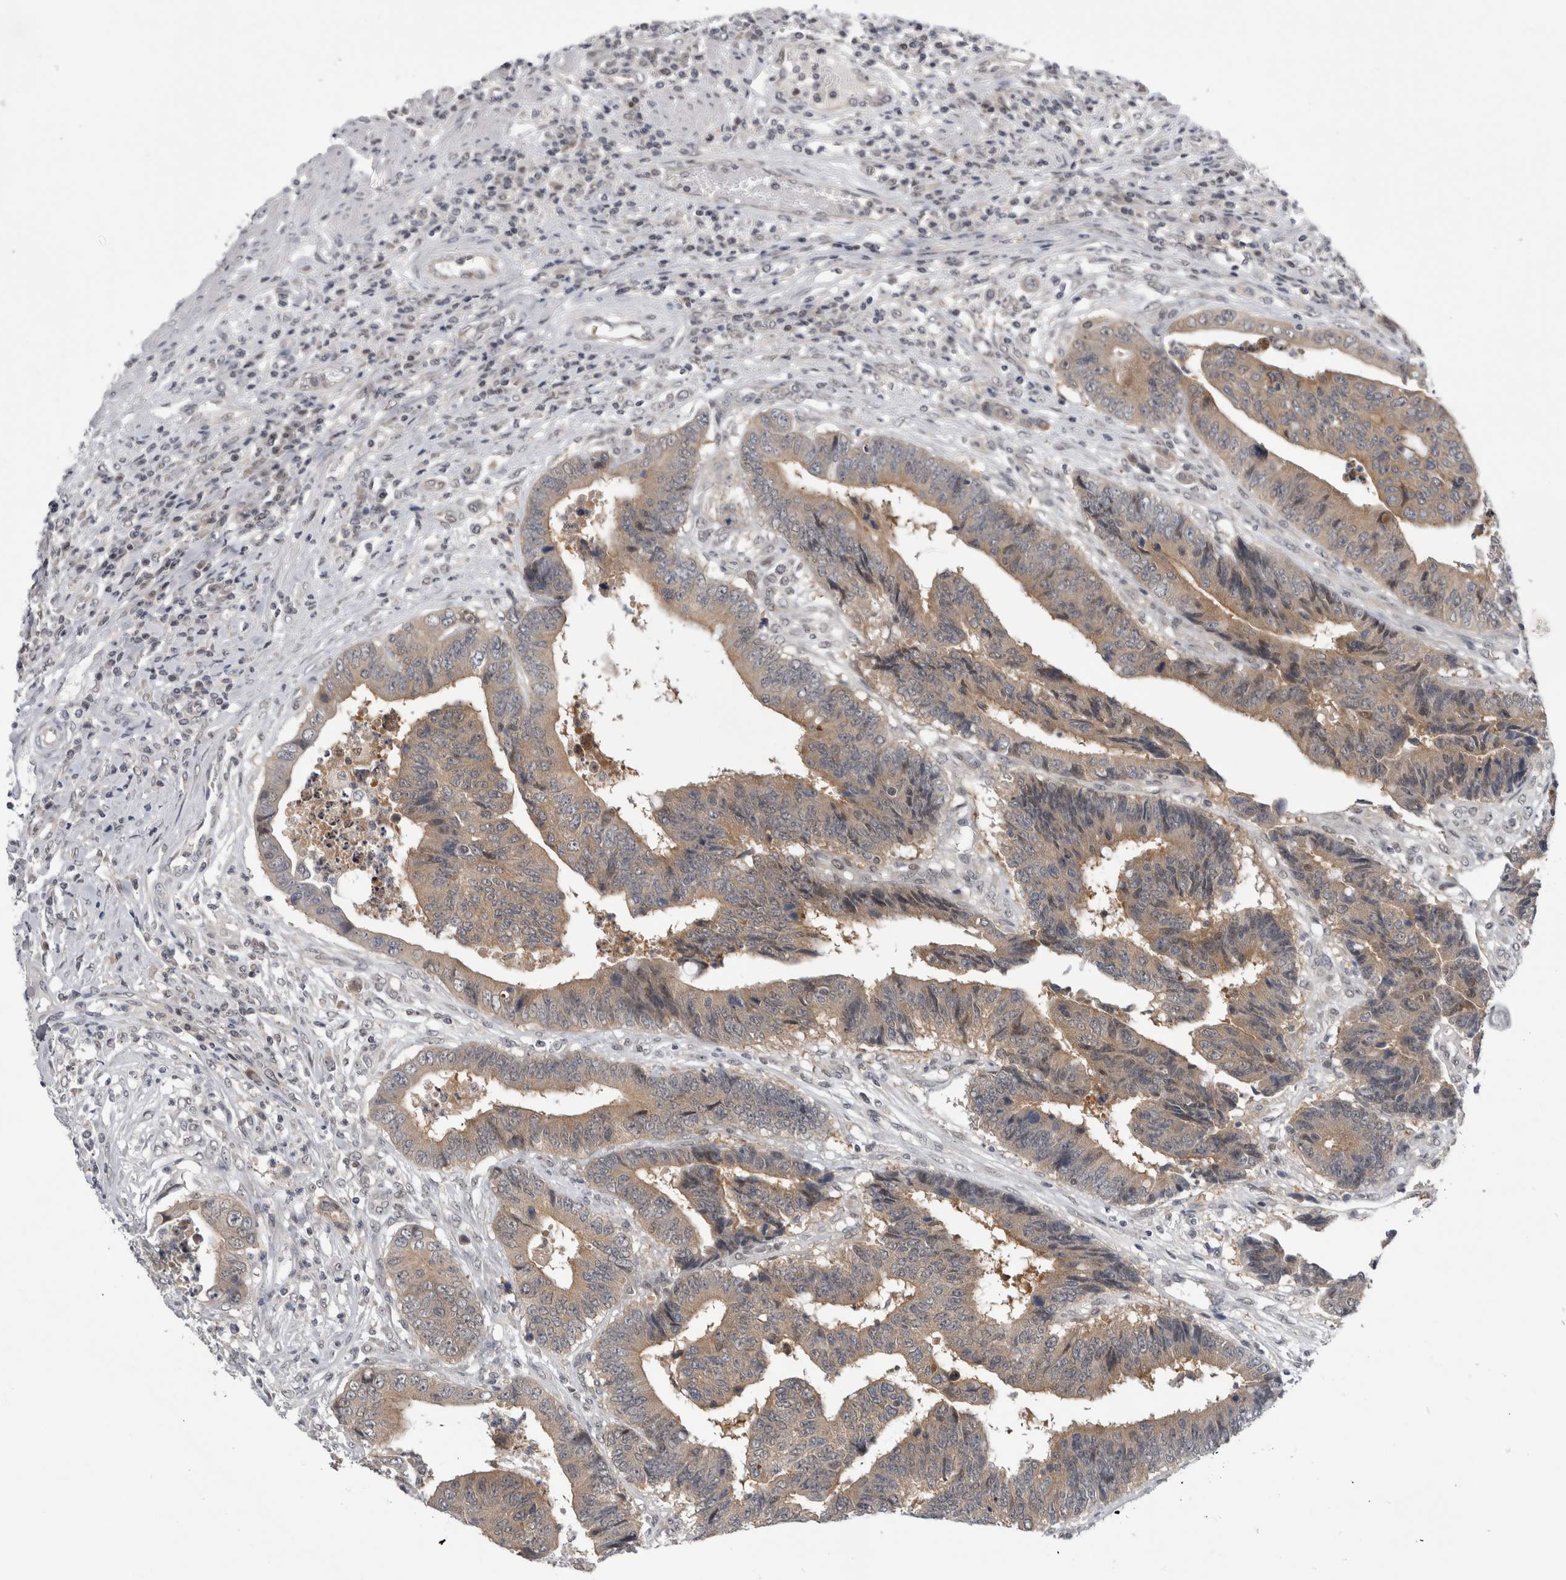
{"staining": {"intensity": "weak", "quantity": ">75%", "location": "cytoplasmic/membranous"}, "tissue": "colorectal cancer", "cell_type": "Tumor cells", "image_type": "cancer", "snomed": [{"axis": "morphology", "description": "Adenocarcinoma, NOS"}, {"axis": "topography", "description": "Rectum"}], "caption": "Immunohistochemical staining of colorectal cancer exhibits weak cytoplasmic/membranous protein staining in approximately >75% of tumor cells.", "gene": "PSMB2", "patient": {"sex": "male", "age": 84}}